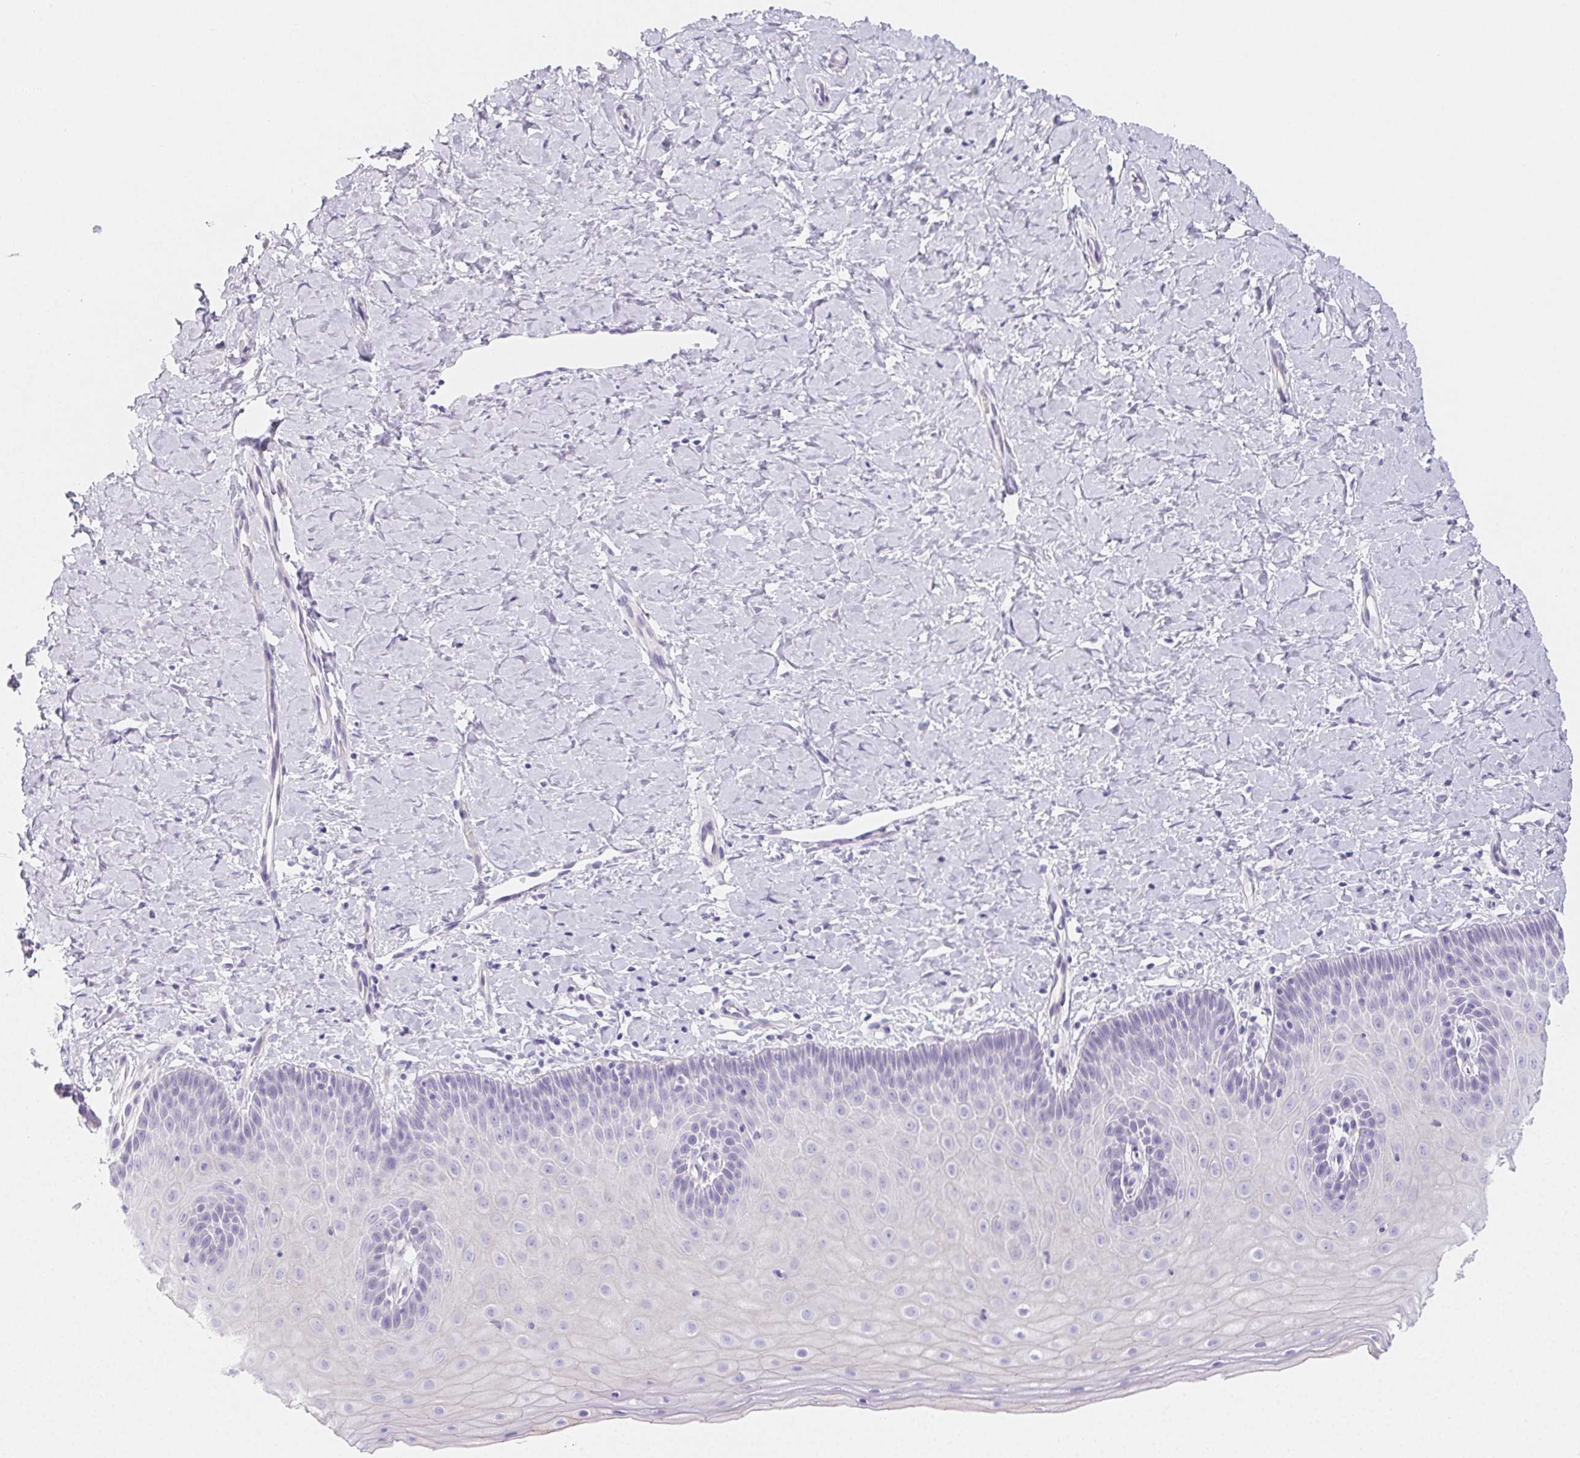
{"staining": {"intensity": "negative", "quantity": "none", "location": "none"}, "tissue": "cervix", "cell_type": "Glandular cells", "image_type": "normal", "snomed": [{"axis": "morphology", "description": "Normal tissue, NOS"}, {"axis": "topography", "description": "Cervix"}], "caption": "The immunohistochemistry (IHC) histopathology image has no significant expression in glandular cells of cervix.", "gene": "ZBBX", "patient": {"sex": "female", "age": 37}}